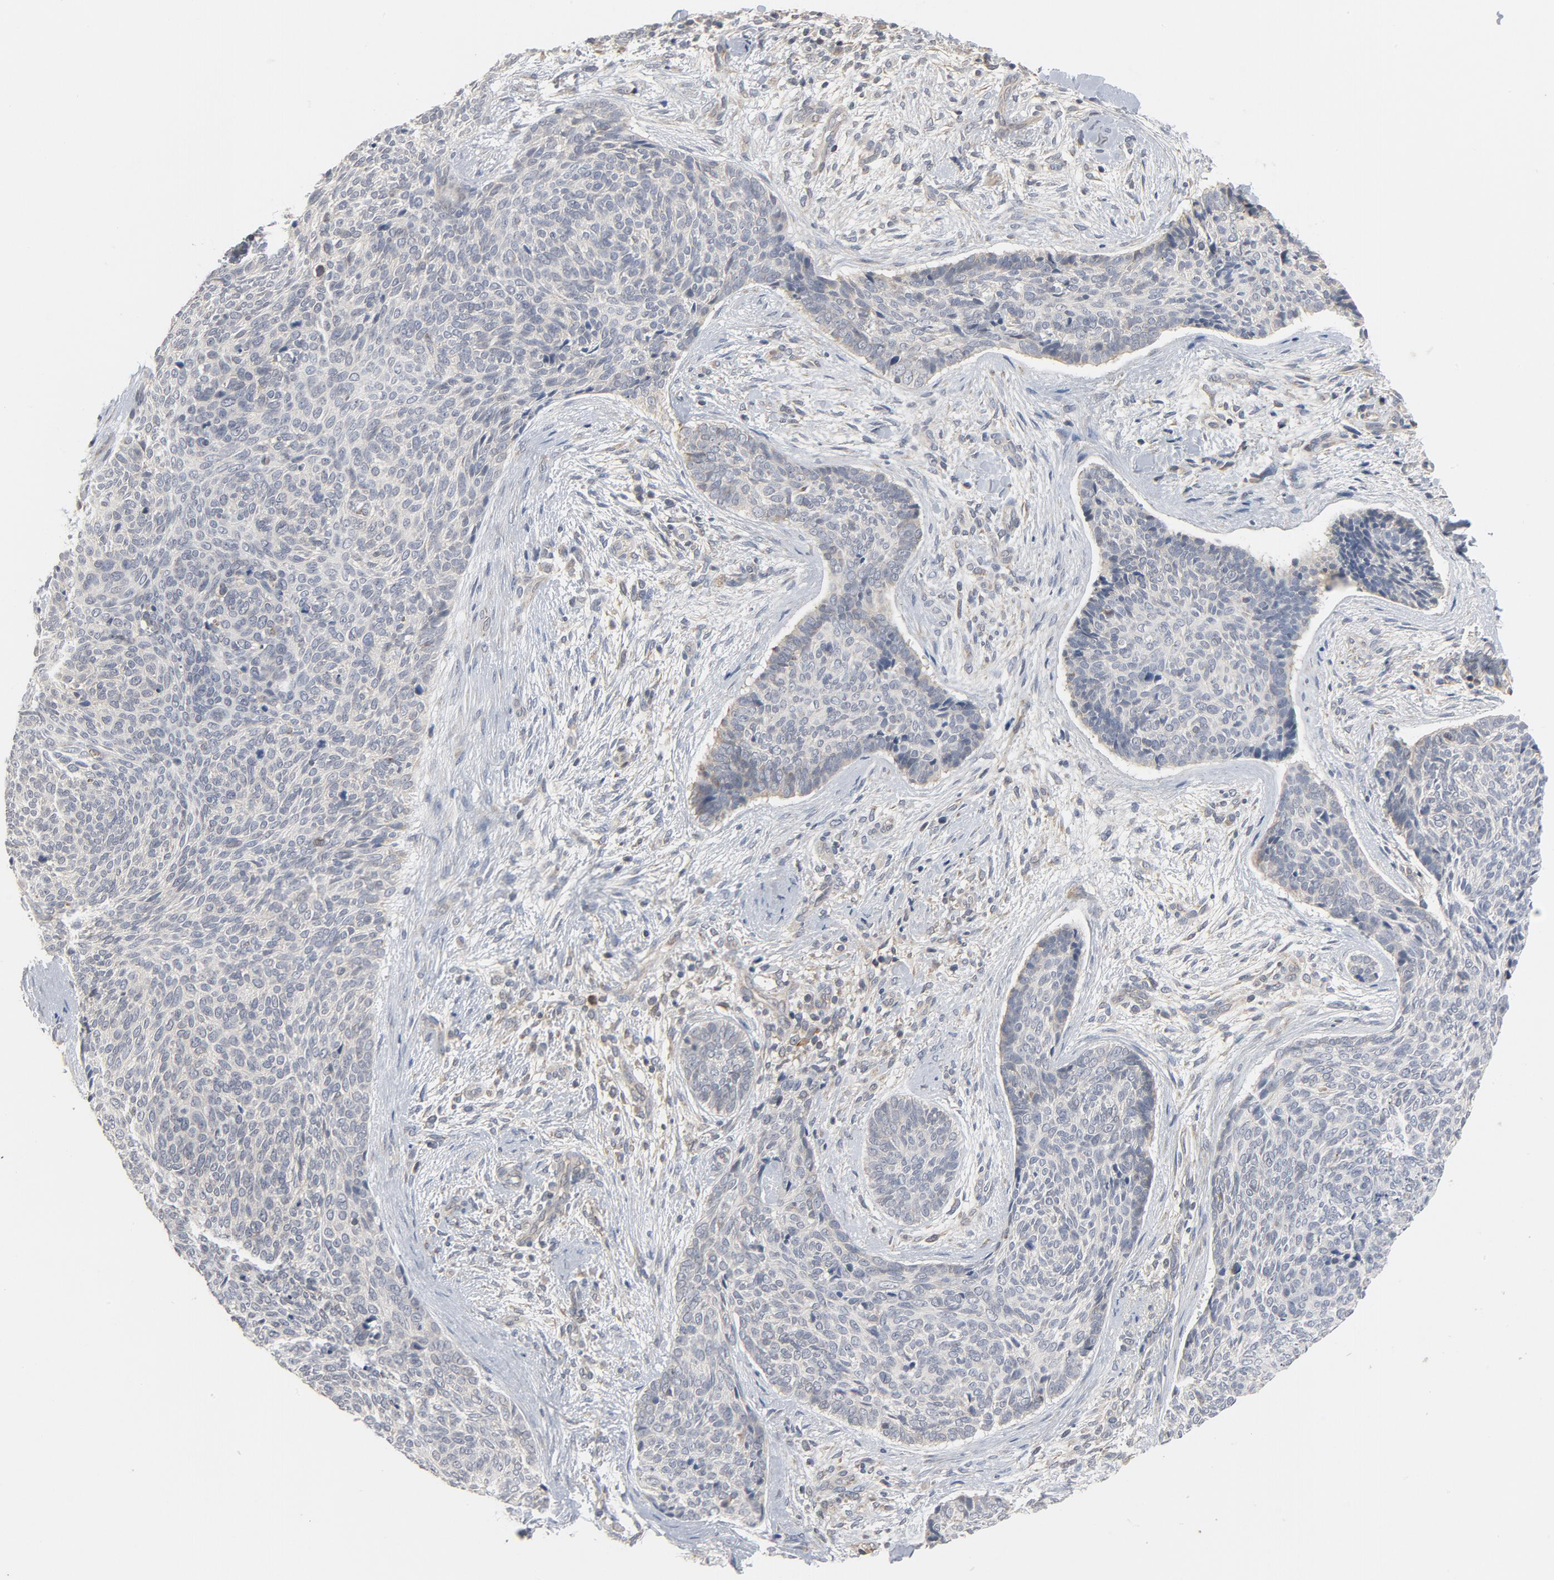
{"staining": {"intensity": "weak", "quantity": "<25%", "location": "cytoplasmic/membranous"}, "tissue": "skin cancer", "cell_type": "Tumor cells", "image_type": "cancer", "snomed": [{"axis": "morphology", "description": "Normal tissue, NOS"}, {"axis": "morphology", "description": "Basal cell carcinoma"}, {"axis": "topography", "description": "Skin"}], "caption": "The micrograph shows no staining of tumor cells in skin basal cell carcinoma.", "gene": "C14orf119", "patient": {"sex": "female", "age": 57}}